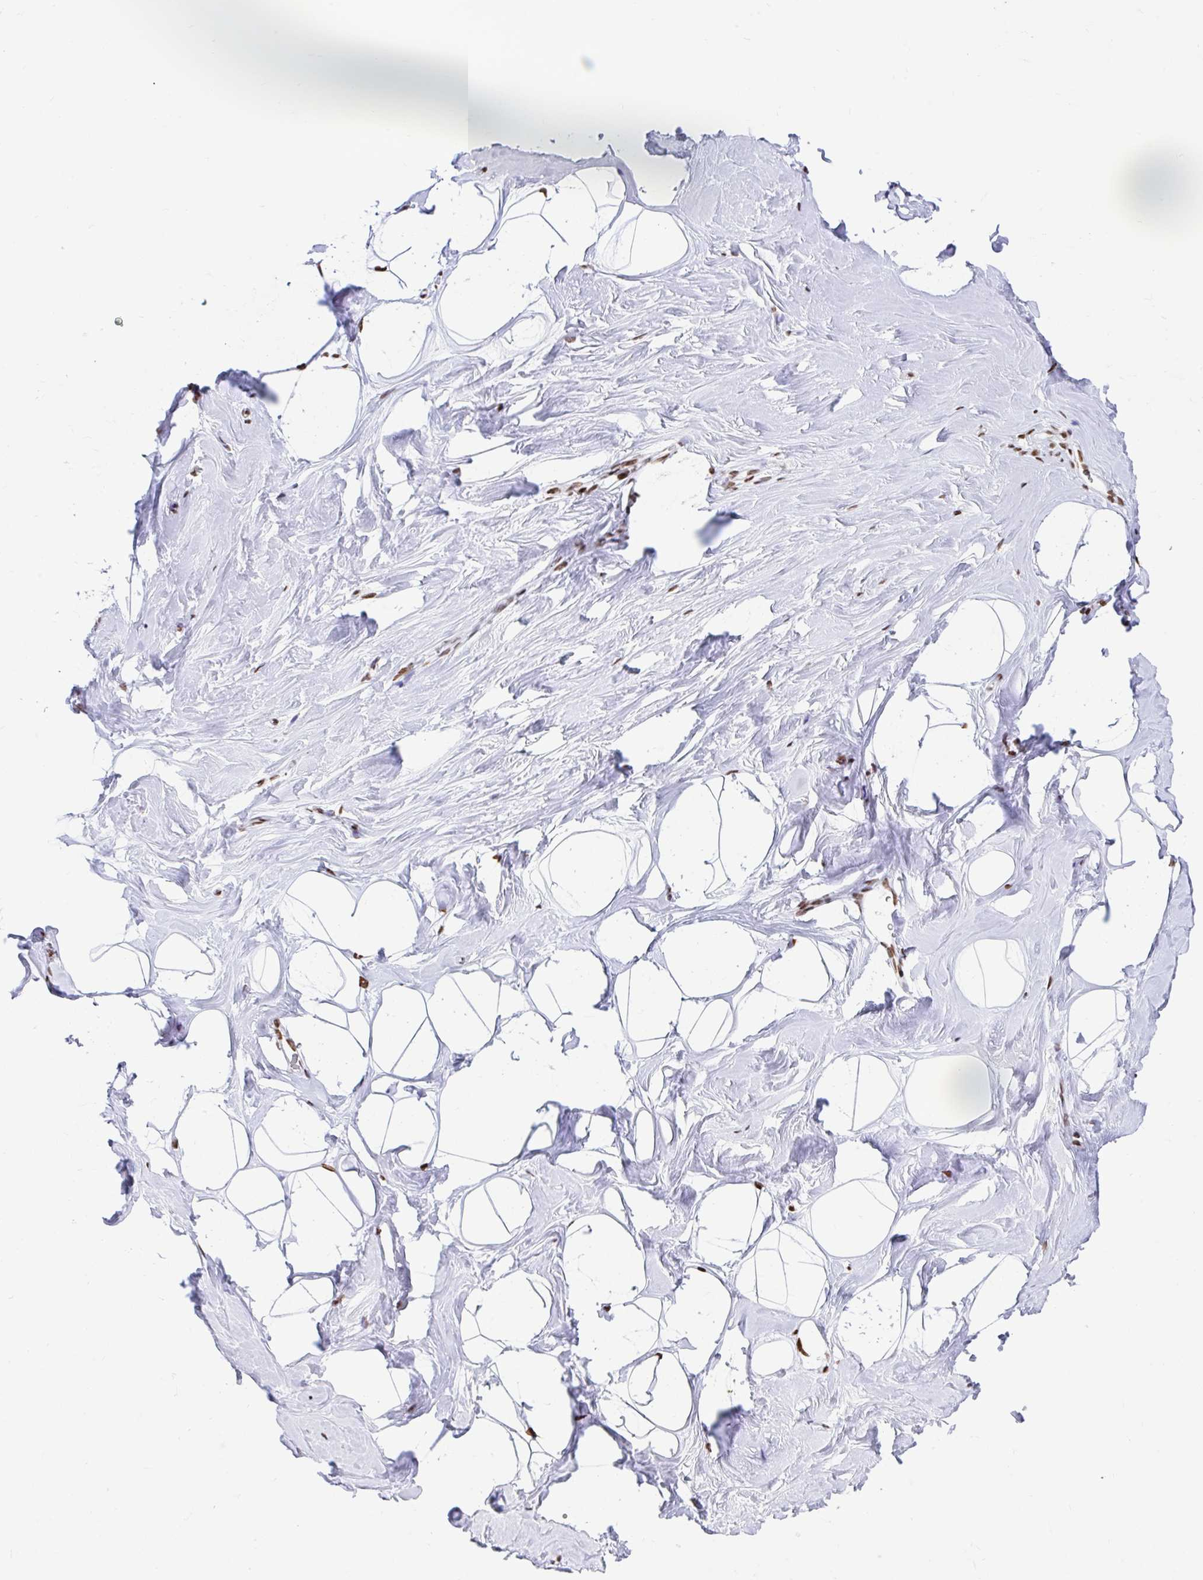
{"staining": {"intensity": "strong", "quantity": ">75%", "location": "nuclear"}, "tissue": "breast", "cell_type": "Adipocytes", "image_type": "normal", "snomed": [{"axis": "morphology", "description": "Normal tissue, NOS"}, {"axis": "topography", "description": "Breast"}], "caption": "About >75% of adipocytes in normal breast demonstrate strong nuclear protein expression as visualized by brown immunohistochemical staining.", "gene": "KHDRBS1", "patient": {"sex": "female", "age": 32}}